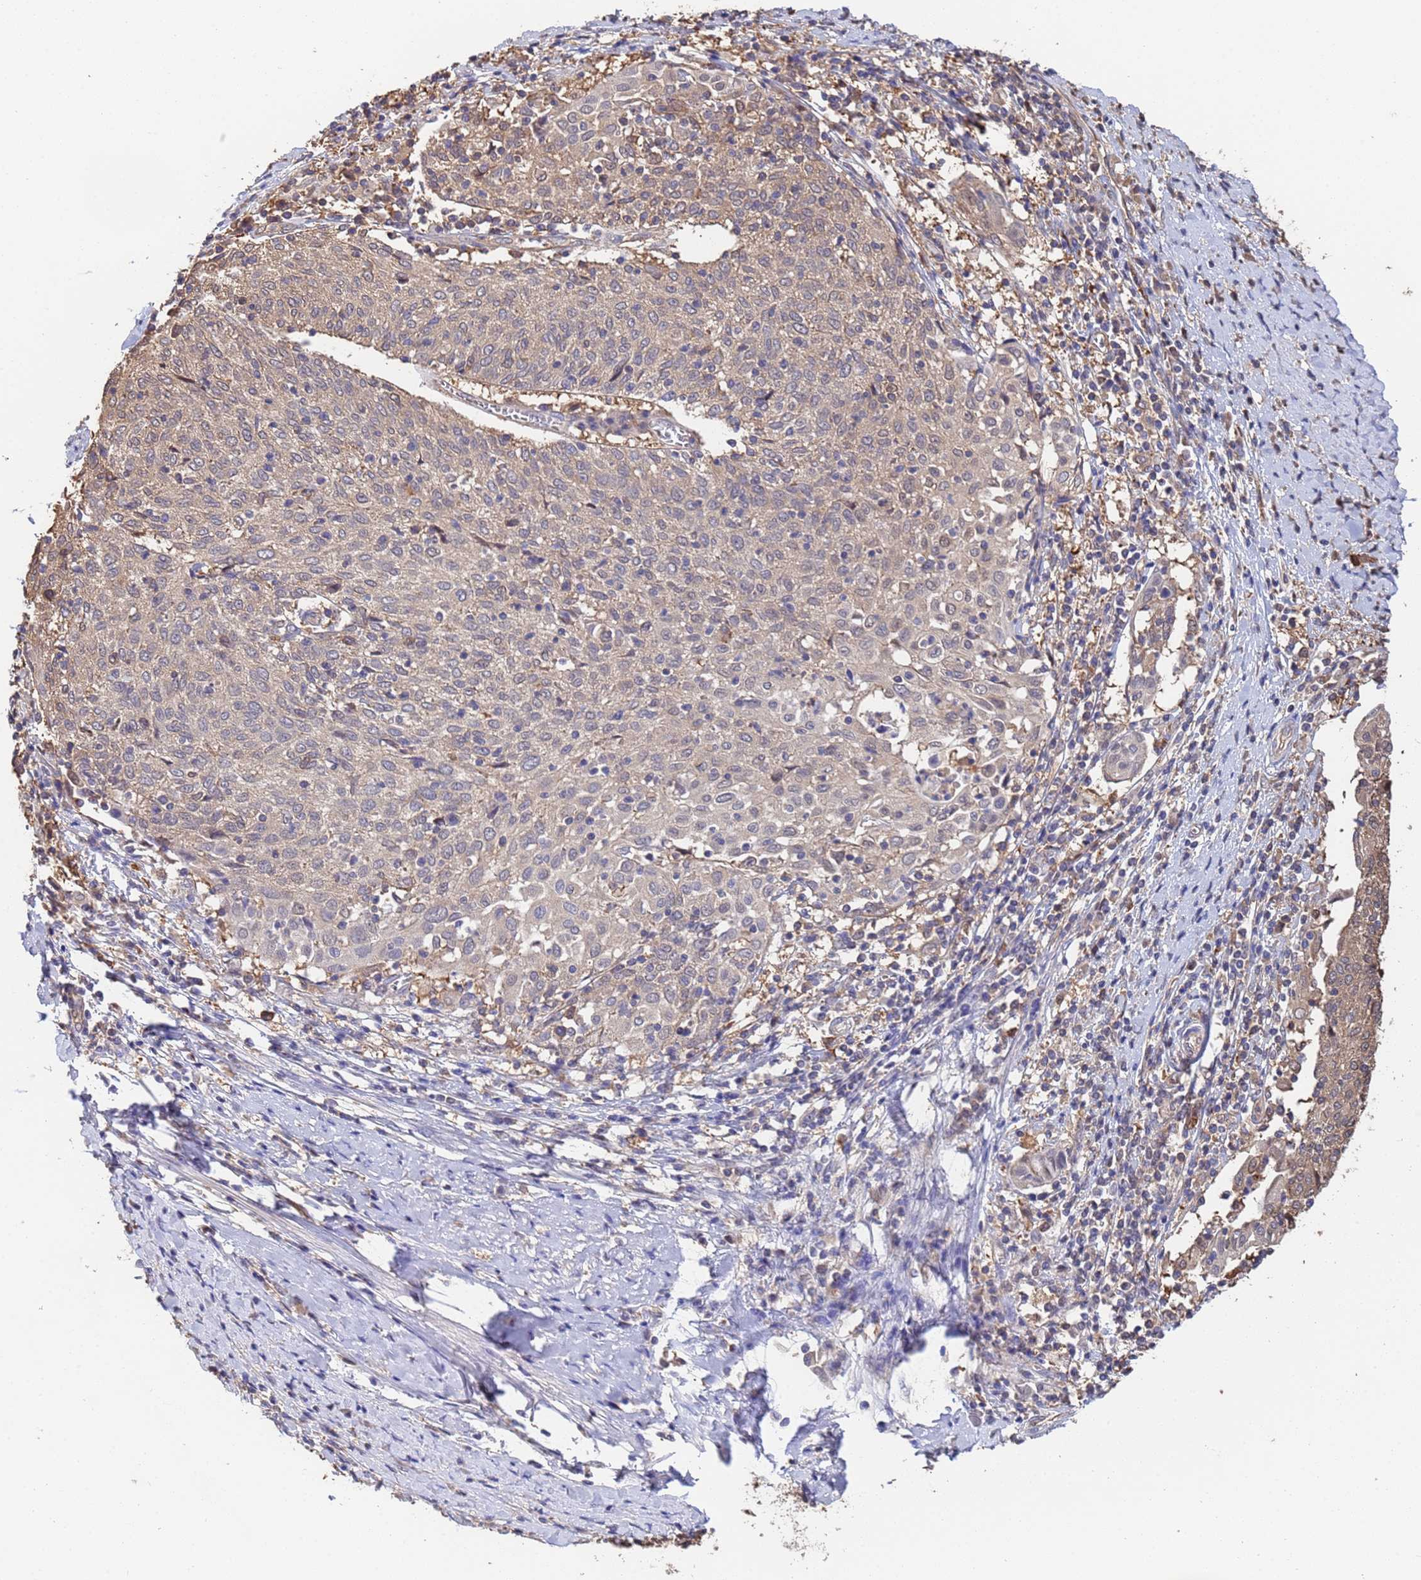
{"staining": {"intensity": "weak", "quantity": ">75%", "location": "cytoplasmic/membranous"}, "tissue": "cervical cancer", "cell_type": "Tumor cells", "image_type": "cancer", "snomed": [{"axis": "morphology", "description": "Squamous cell carcinoma, NOS"}, {"axis": "topography", "description": "Cervix"}], "caption": "Brown immunohistochemical staining in cervical cancer (squamous cell carcinoma) displays weak cytoplasmic/membranous staining in about >75% of tumor cells.", "gene": "FAM25A", "patient": {"sex": "female", "age": 52}}